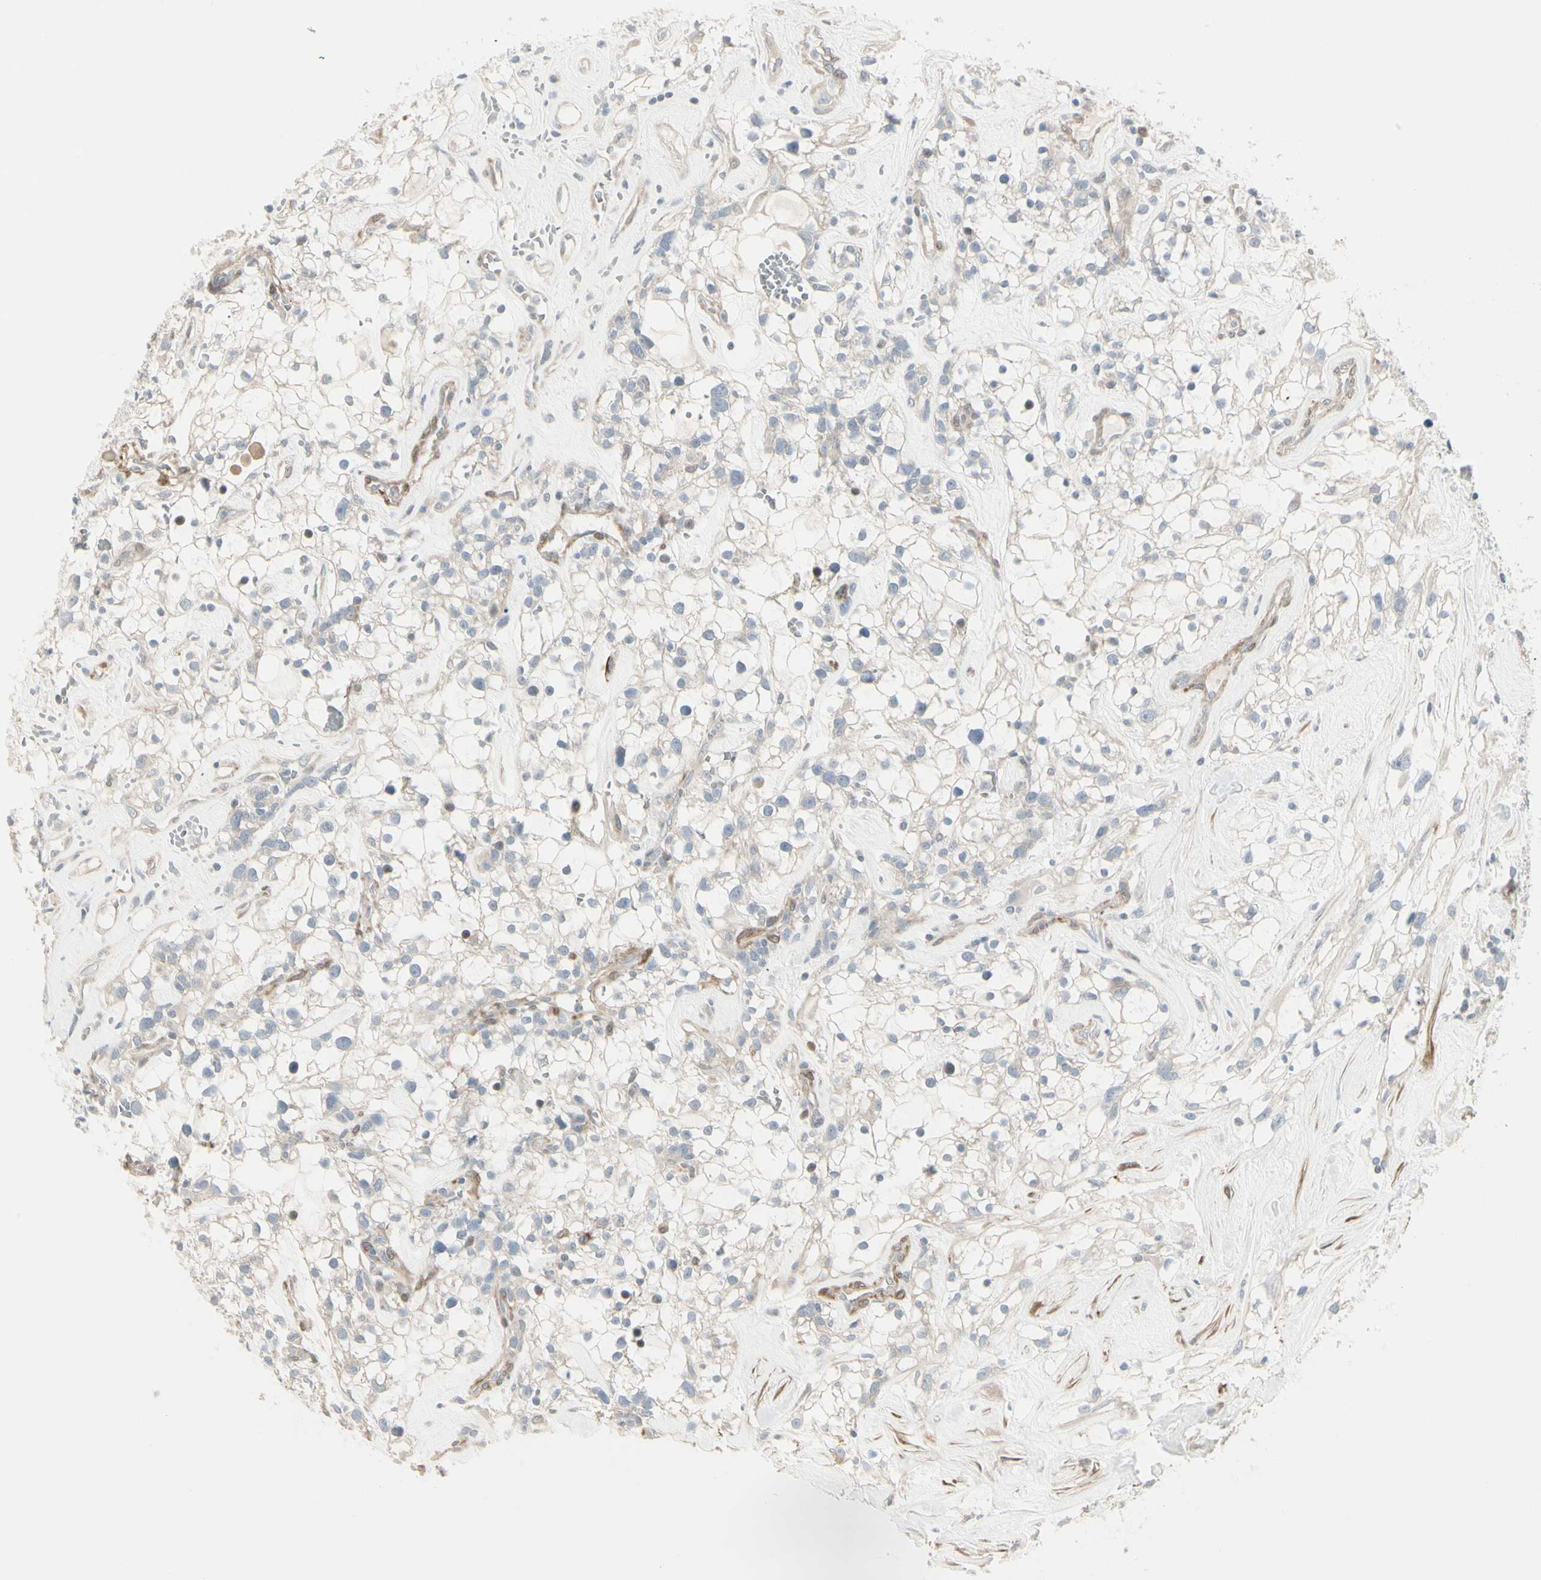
{"staining": {"intensity": "negative", "quantity": "none", "location": "none"}, "tissue": "renal cancer", "cell_type": "Tumor cells", "image_type": "cancer", "snomed": [{"axis": "morphology", "description": "Adenocarcinoma, NOS"}, {"axis": "topography", "description": "Kidney"}], "caption": "IHC micrograph of neoplastic tissue: adenocarcinoma (renal) stained with DAB (3,3'-diaminobenzidine) reveals no significant protein staining in tumor cells. (Stains: DAB immunohistochemistry with hematoxylin counter stain, Microscopy: brightfield microscopy at high magnification).", "gene": "DMPK", "patient": {"sex": "female", "age": 60}}